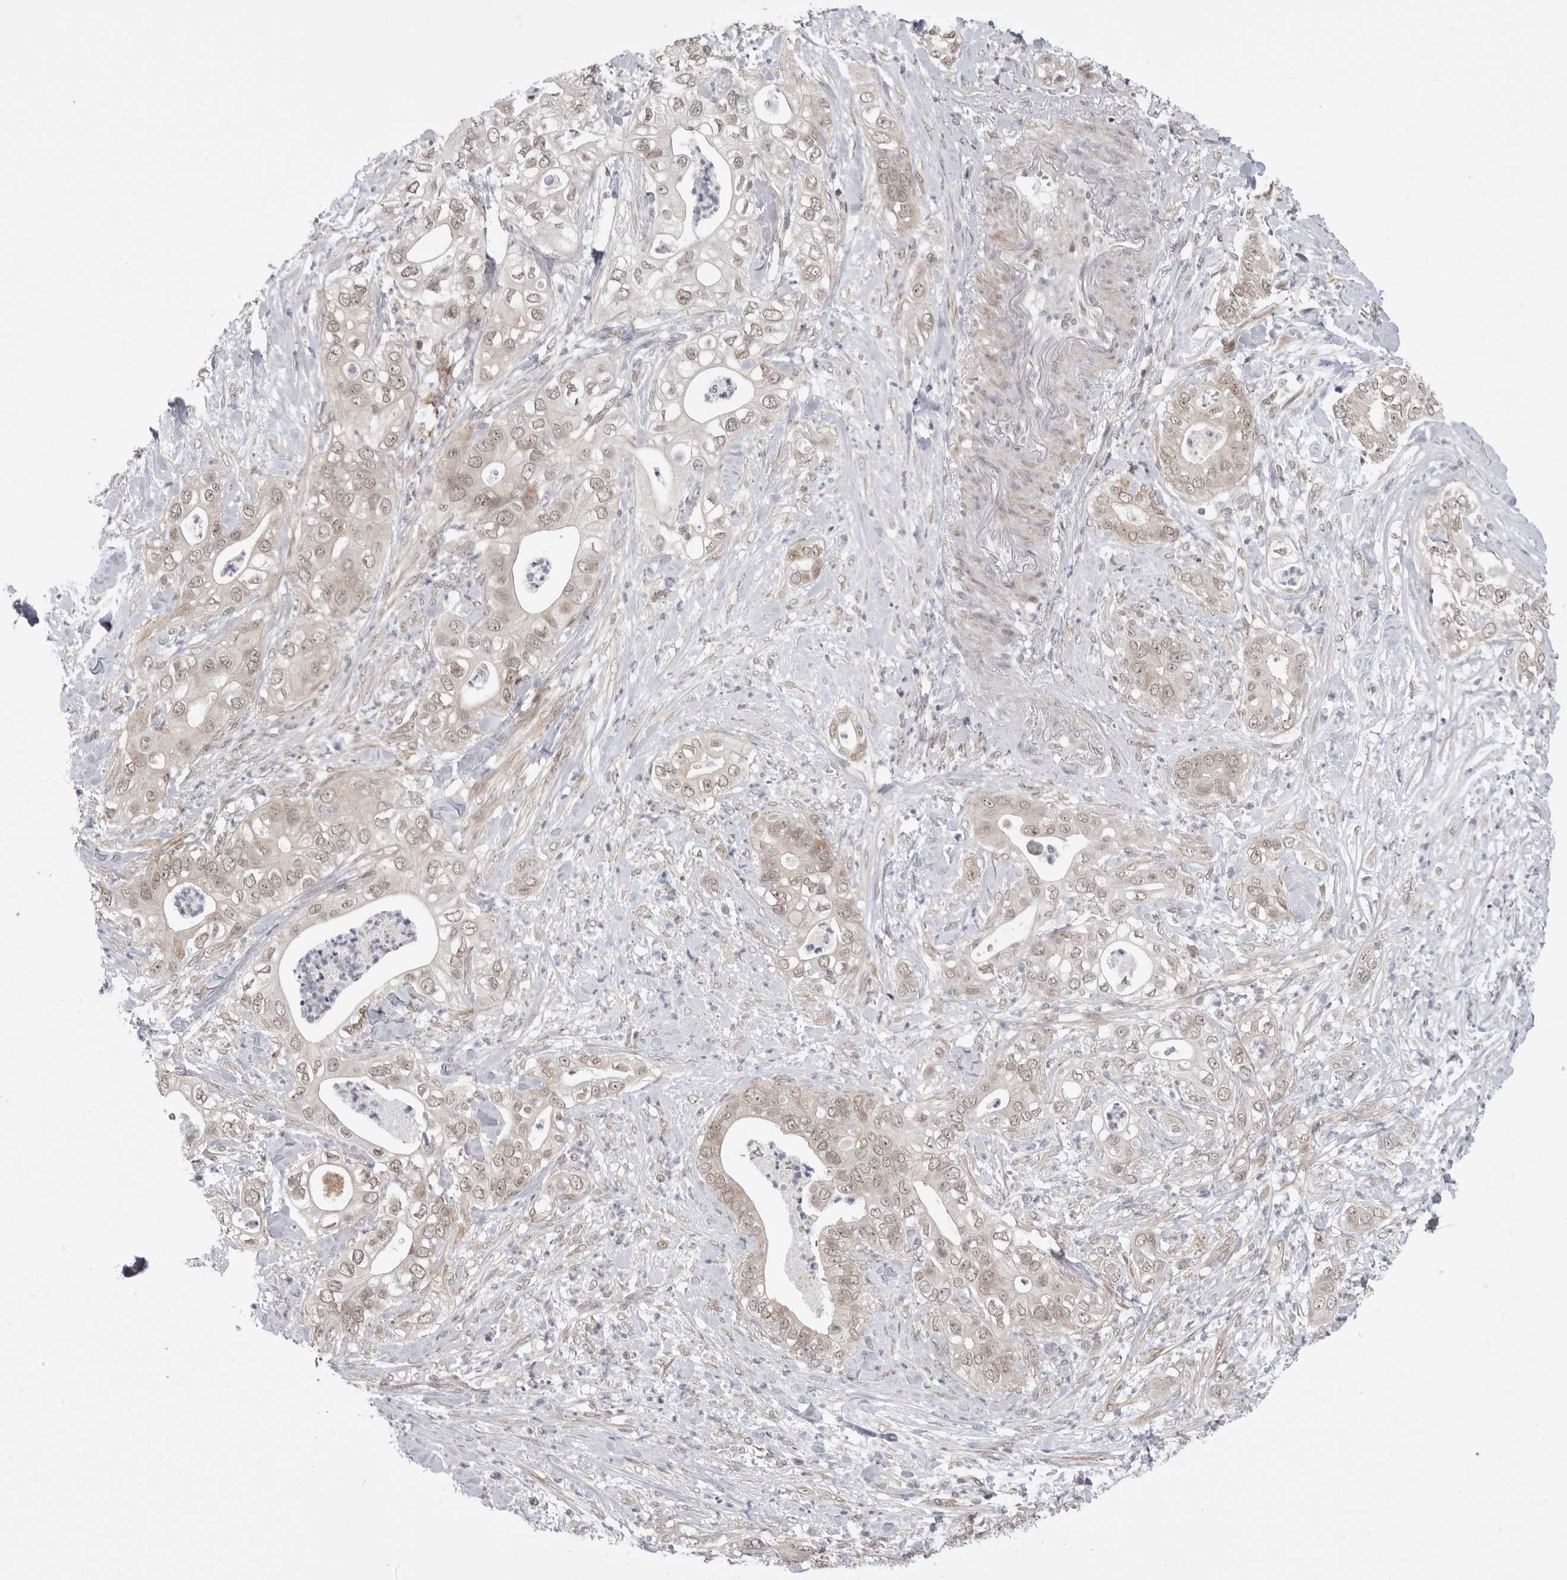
{"staining": {"intensity": "weak", "quantity": ">75%", "location": "cytoplasmic/membranous,nuclear"}, "tissue": "pancreatic cancer", "cell_type": "Tumor cells", "image_type": "cancer", "snomed": [{"axis": "morphology", "description": "Adenocarcinoma, NOS"}, {"axis": "topography", "description": "Pancreas"}], "caption": "Adenocarcinoma (pancreatic) stained with a brown dye reveals weak cytoplasmic/membranous and nuclear positive expression in about >75% of tumor cells.", "gene": "GGT6", "patient": {"sex": "female", "age": 78}}